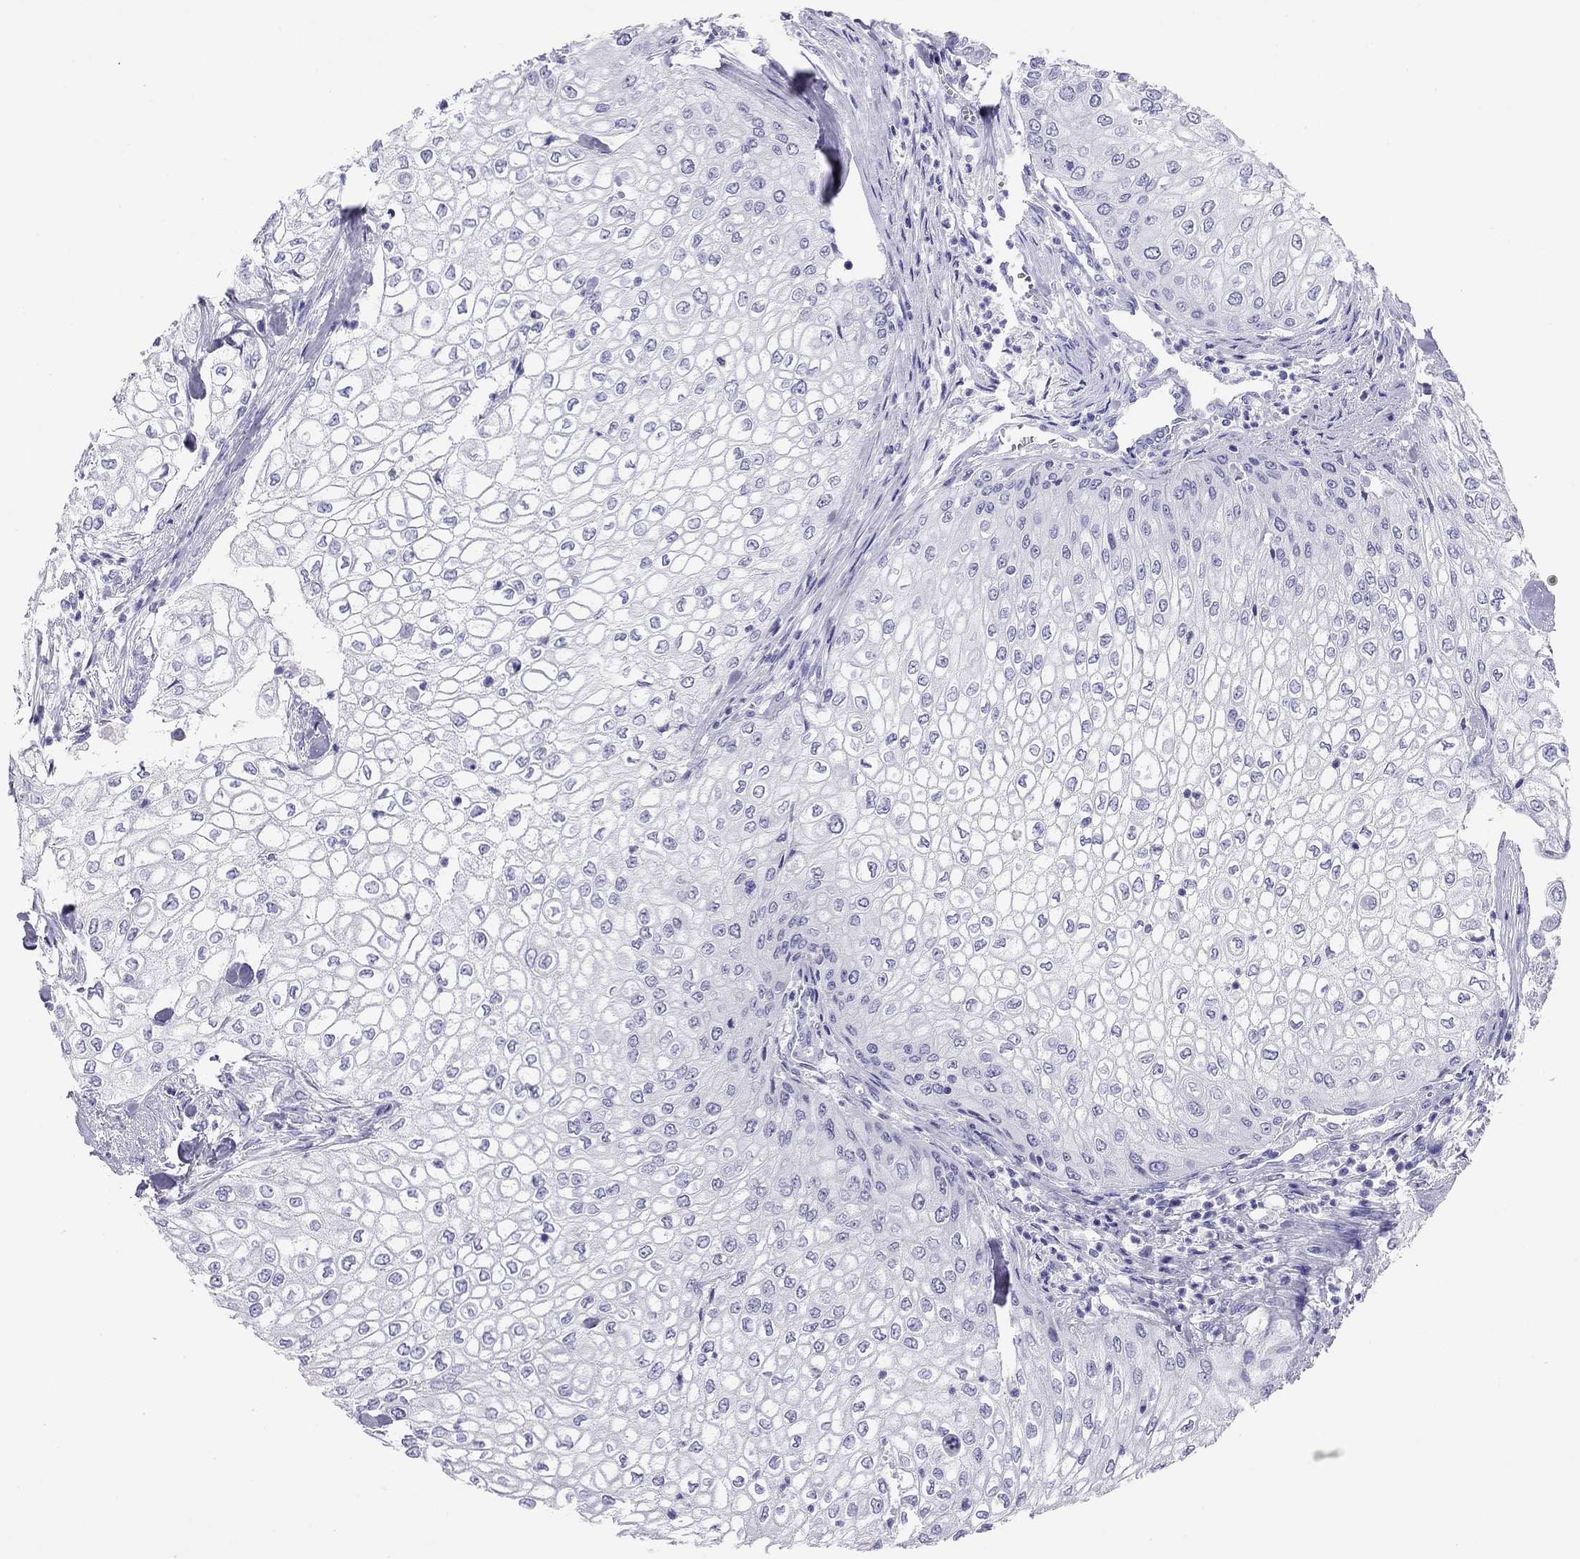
{"staining": {"intensity": "negative", "quantity": "none", "location": "none"}, "tissue": "urothelial cancer", "cell_type": "Tumor cells", "image_type": "cancer", "snomed": [{"axis": "morphology", "description": "Urothelial carcinoma, High grade"}, {"axis": "topography", "description": "Urinary bladder"}], "caption": "High power microscopy histopathology image of an IHC micrograph of urothelial cancer, revealing no significant positivity in tumor cells.", "gene": "LRIT2", "patient": {"sex": "male", "age": 62}}